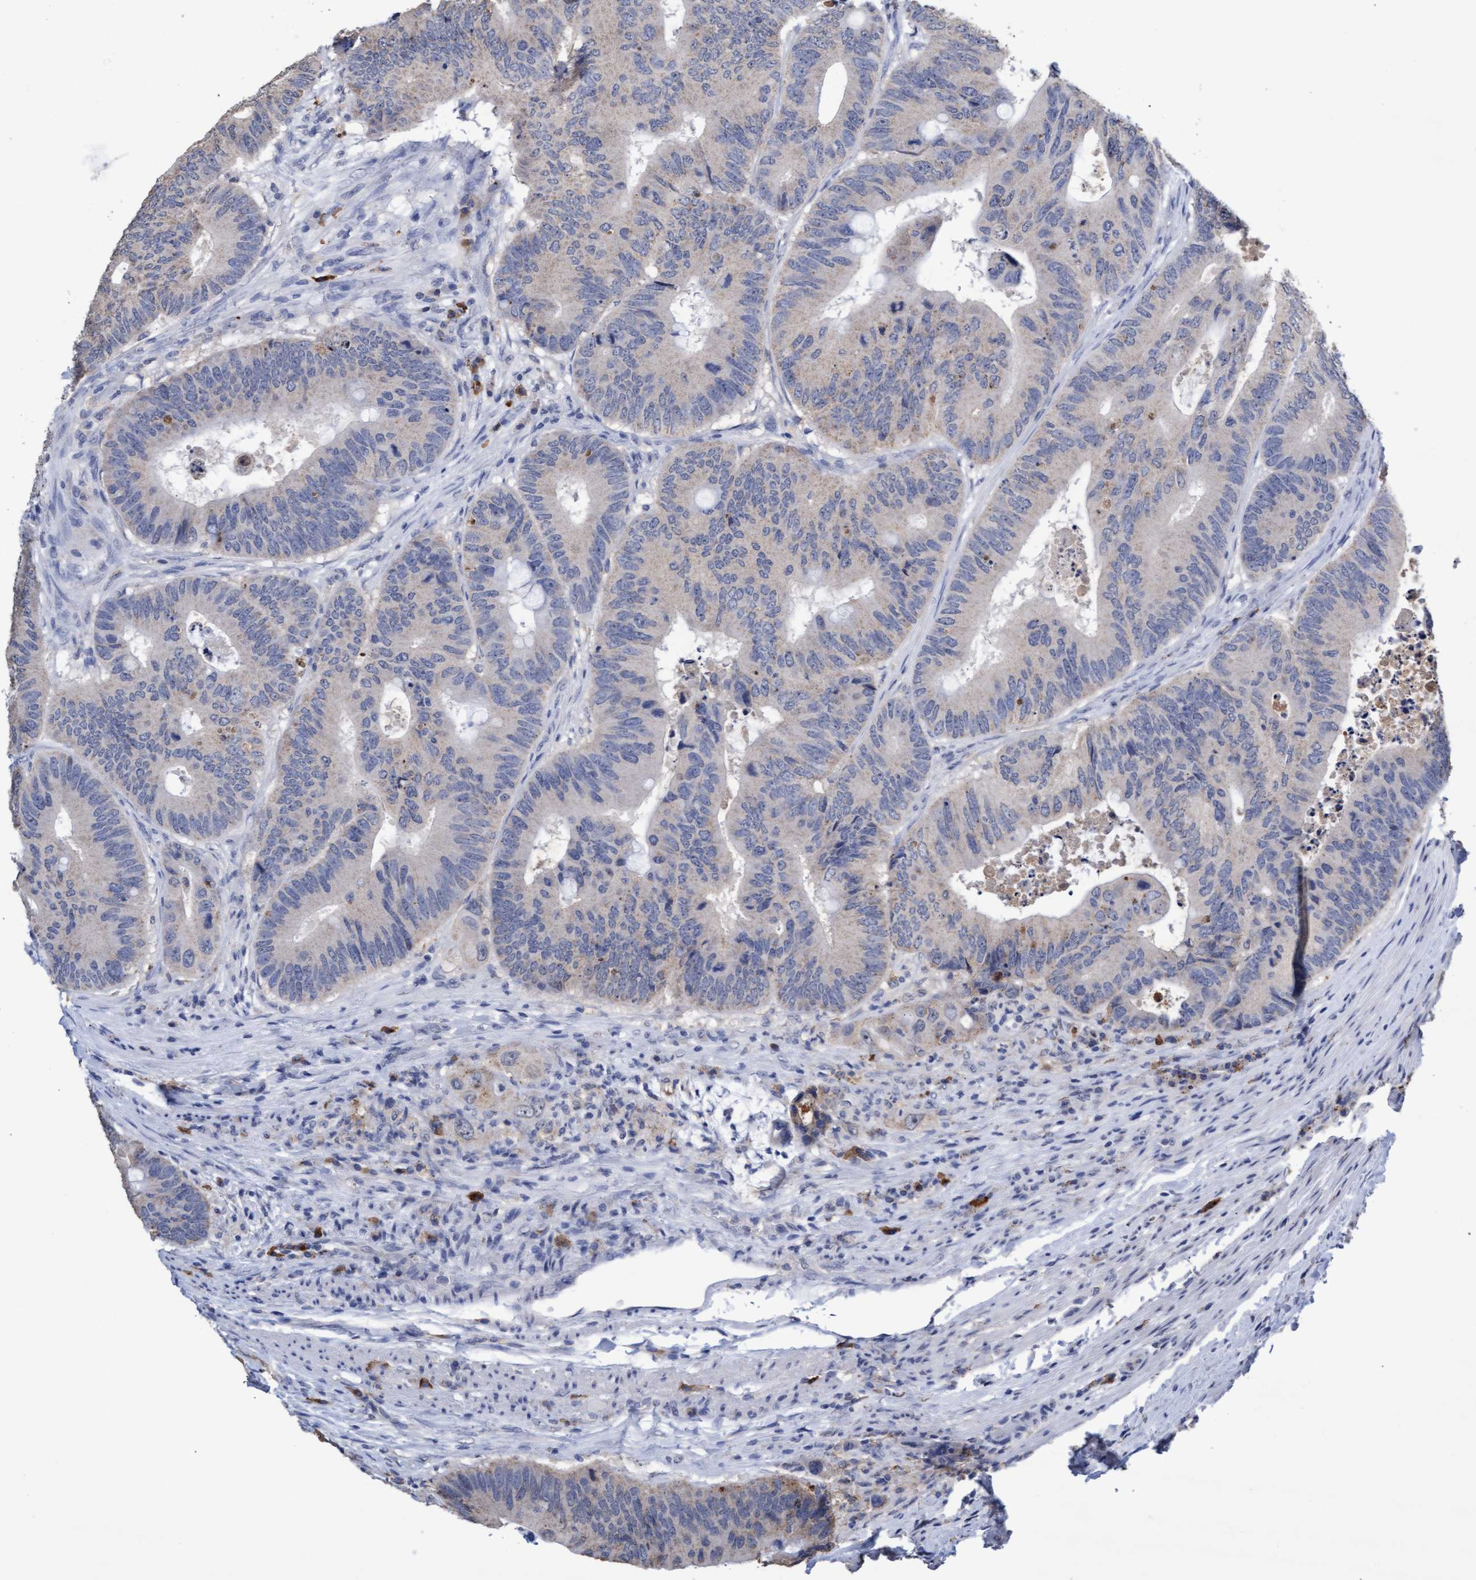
{"staining": {"intensity": "negative", "quantity": "none", "location": "none"}, "tissue": "colorectal cancer", "cell_type": "Tumor cells", "image_type": "cancer", "snomed": [{"axis": "morphology", "description": "Adenocarcinoma, NOS"}, {"axis": "topography", "description": "Colon"}], "caption": "The histopathology image displays no staining of tumor cells in colorectal adenocarcinoma.", "gene": "GPR39", "patient": {"sex": "male", "age": 71}}